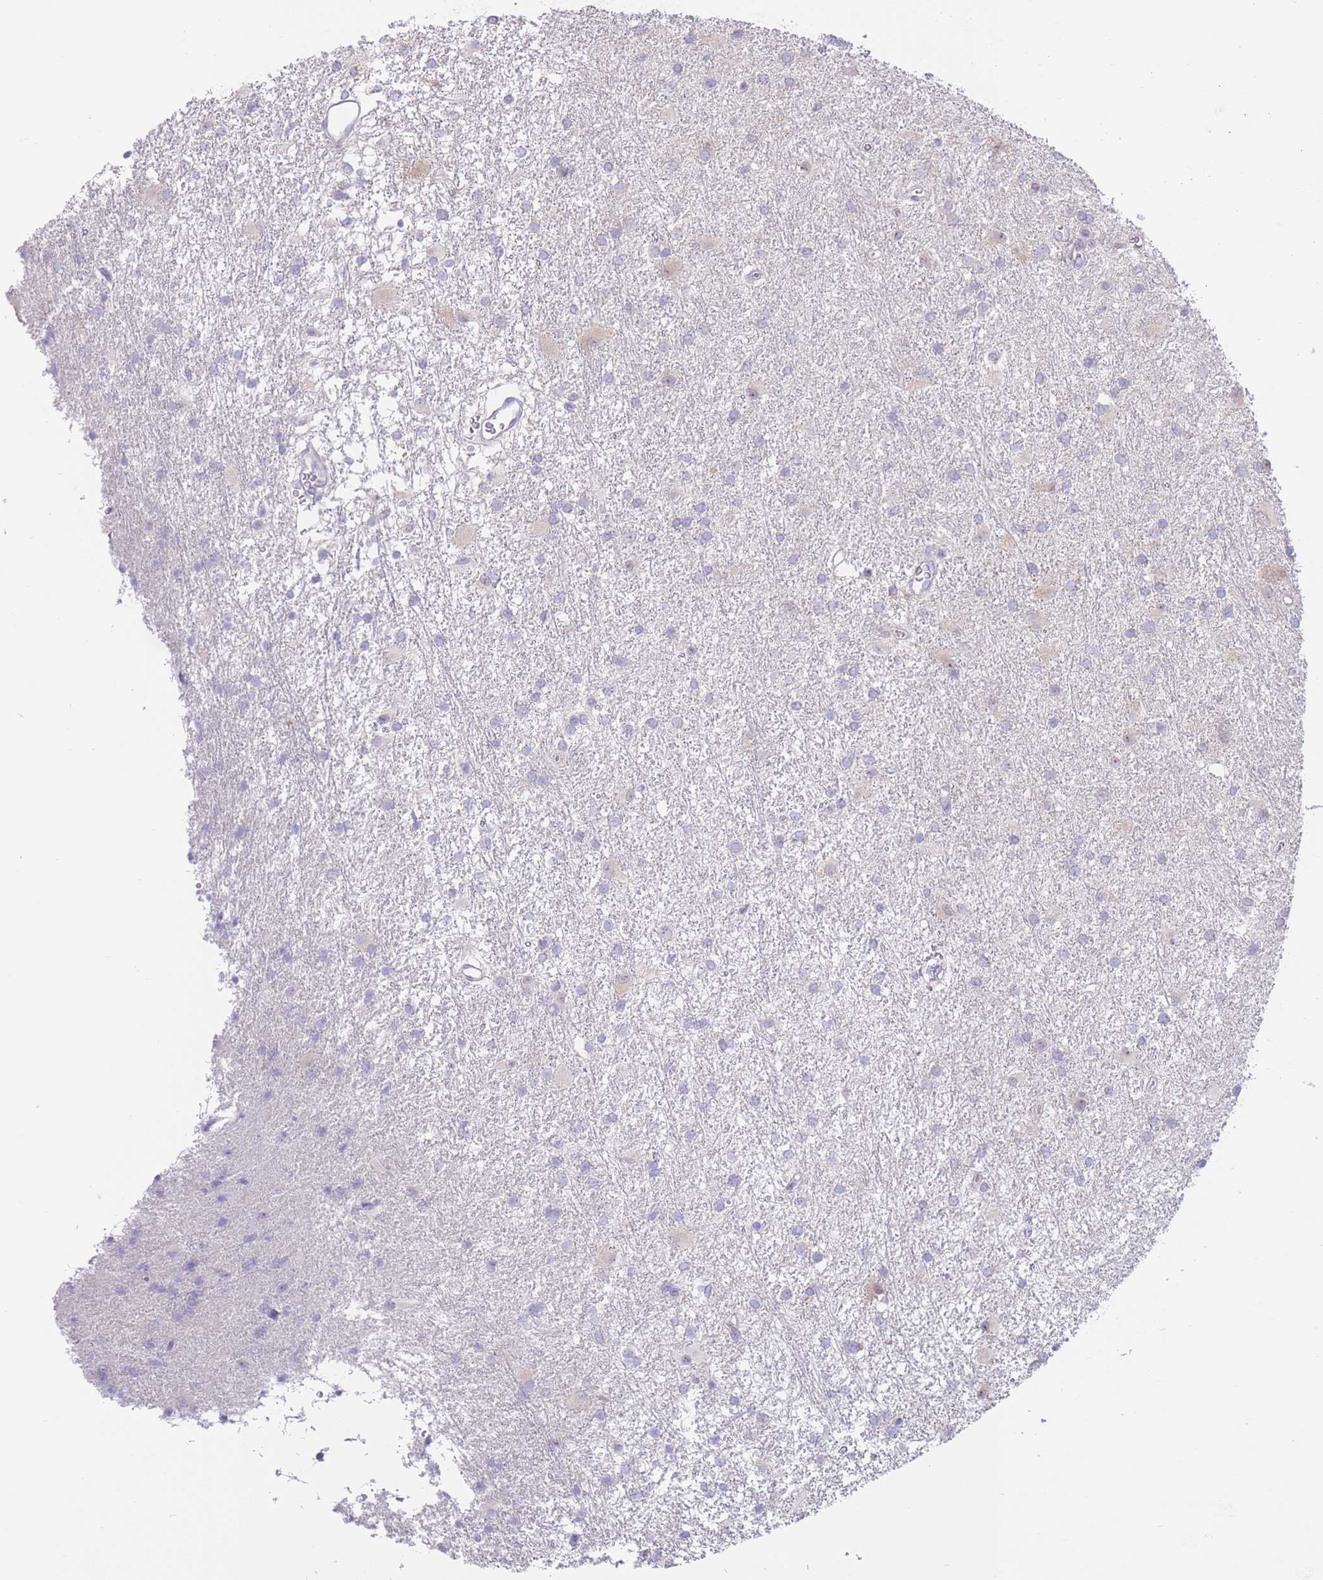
{"staining": {"intensity": "negative", "quantity": "none", "location": "none"}, "tissue": "glioma", "cell_type": "Tumor cells", "image_type": "cancer", "snomed": [{"axis": "morphology", "description": "Glioma, malignant, High grade"}, {"axis": "topography", "description": "Brain"}], "caption": "Protein analysis of glioma displays no significant staining in tumor cells.", "gene": "FAH", "patient": {"sex": "female", "age": 50}}